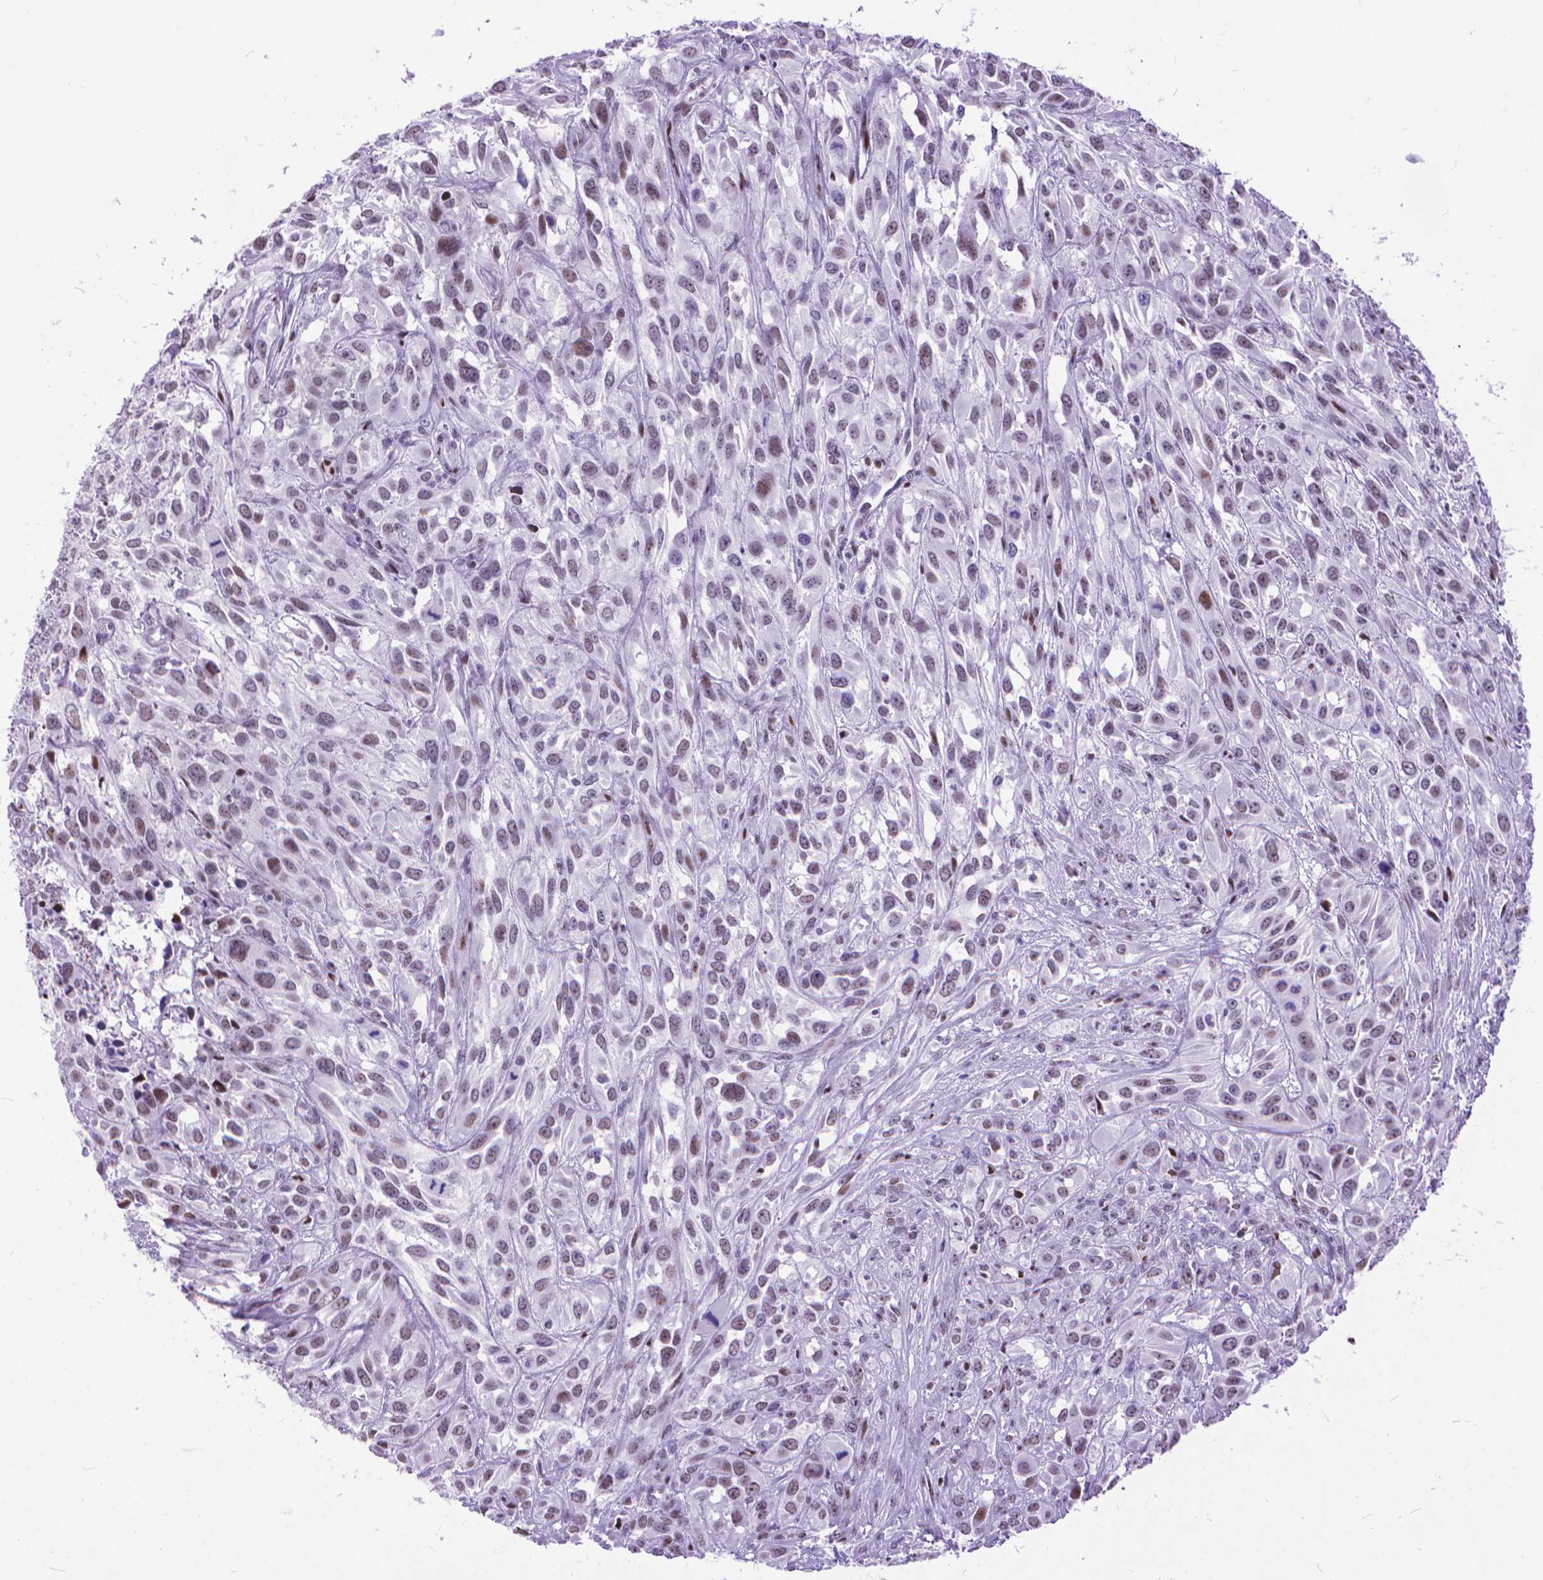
{"staining": {"intensity": "weak", "quantity": "<25%", "location": "nuclear"}, "tissue": "urothelial cancer", "cell_type": "Tumor cells", "image_type": "cancer", "snomed": [{"axis": "morphology", "description": "Urothelial carcinoma, High grade"}, {"axis": "topography", "description": "Urinary bladder"}], "caption": "IHC micrograph of neoplastic tissue: human high-grade urothelial carcinoma stained with DAB (3,3'-diaminobenzidine) demonstrates no significant protein expression in tumor cells.", "gene": "POLE4", "patient": {"sex": "male", "age": 67}}